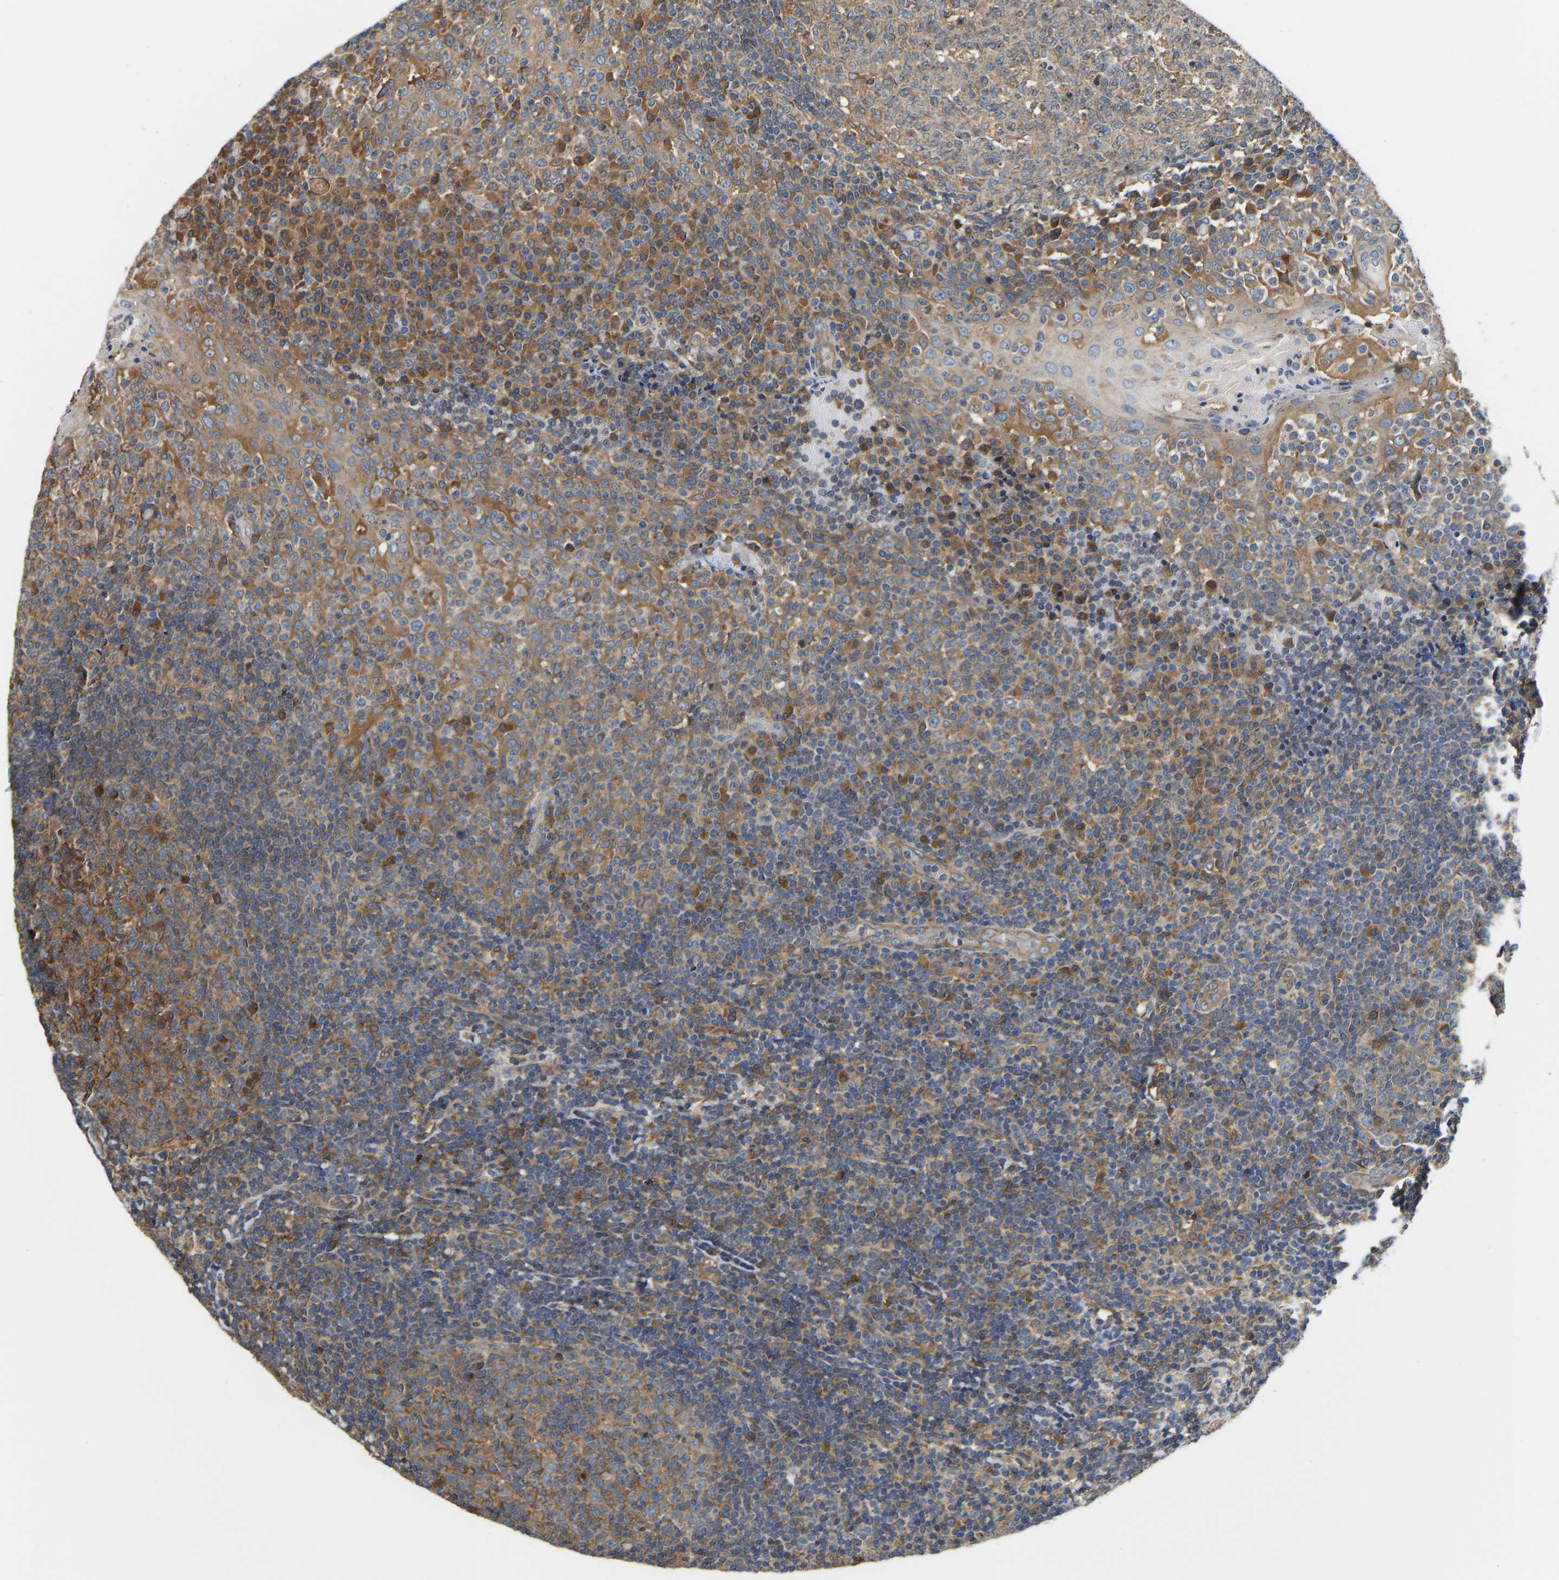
{"staining": {"intensity": "moderate", "quantity": ">75%", "location": "cytoplasmic/membranous"}, "tissue": "tonsil", "cell_type": "Germinal center cells", "image_type": "normal", "snomed": [{"axis": "morphology", "description": "Normal tissue, NOS"}, {"axis": "topography", "description": "Tonsil"}], "caption": "Moderate cytoplasmic/membranous positivity for a protein is seen in about >75% of germinal center cells of unremarkable tonsil using IHC.", "gene": "FLNB", "patient": {"sex": "female", "age": 19}}